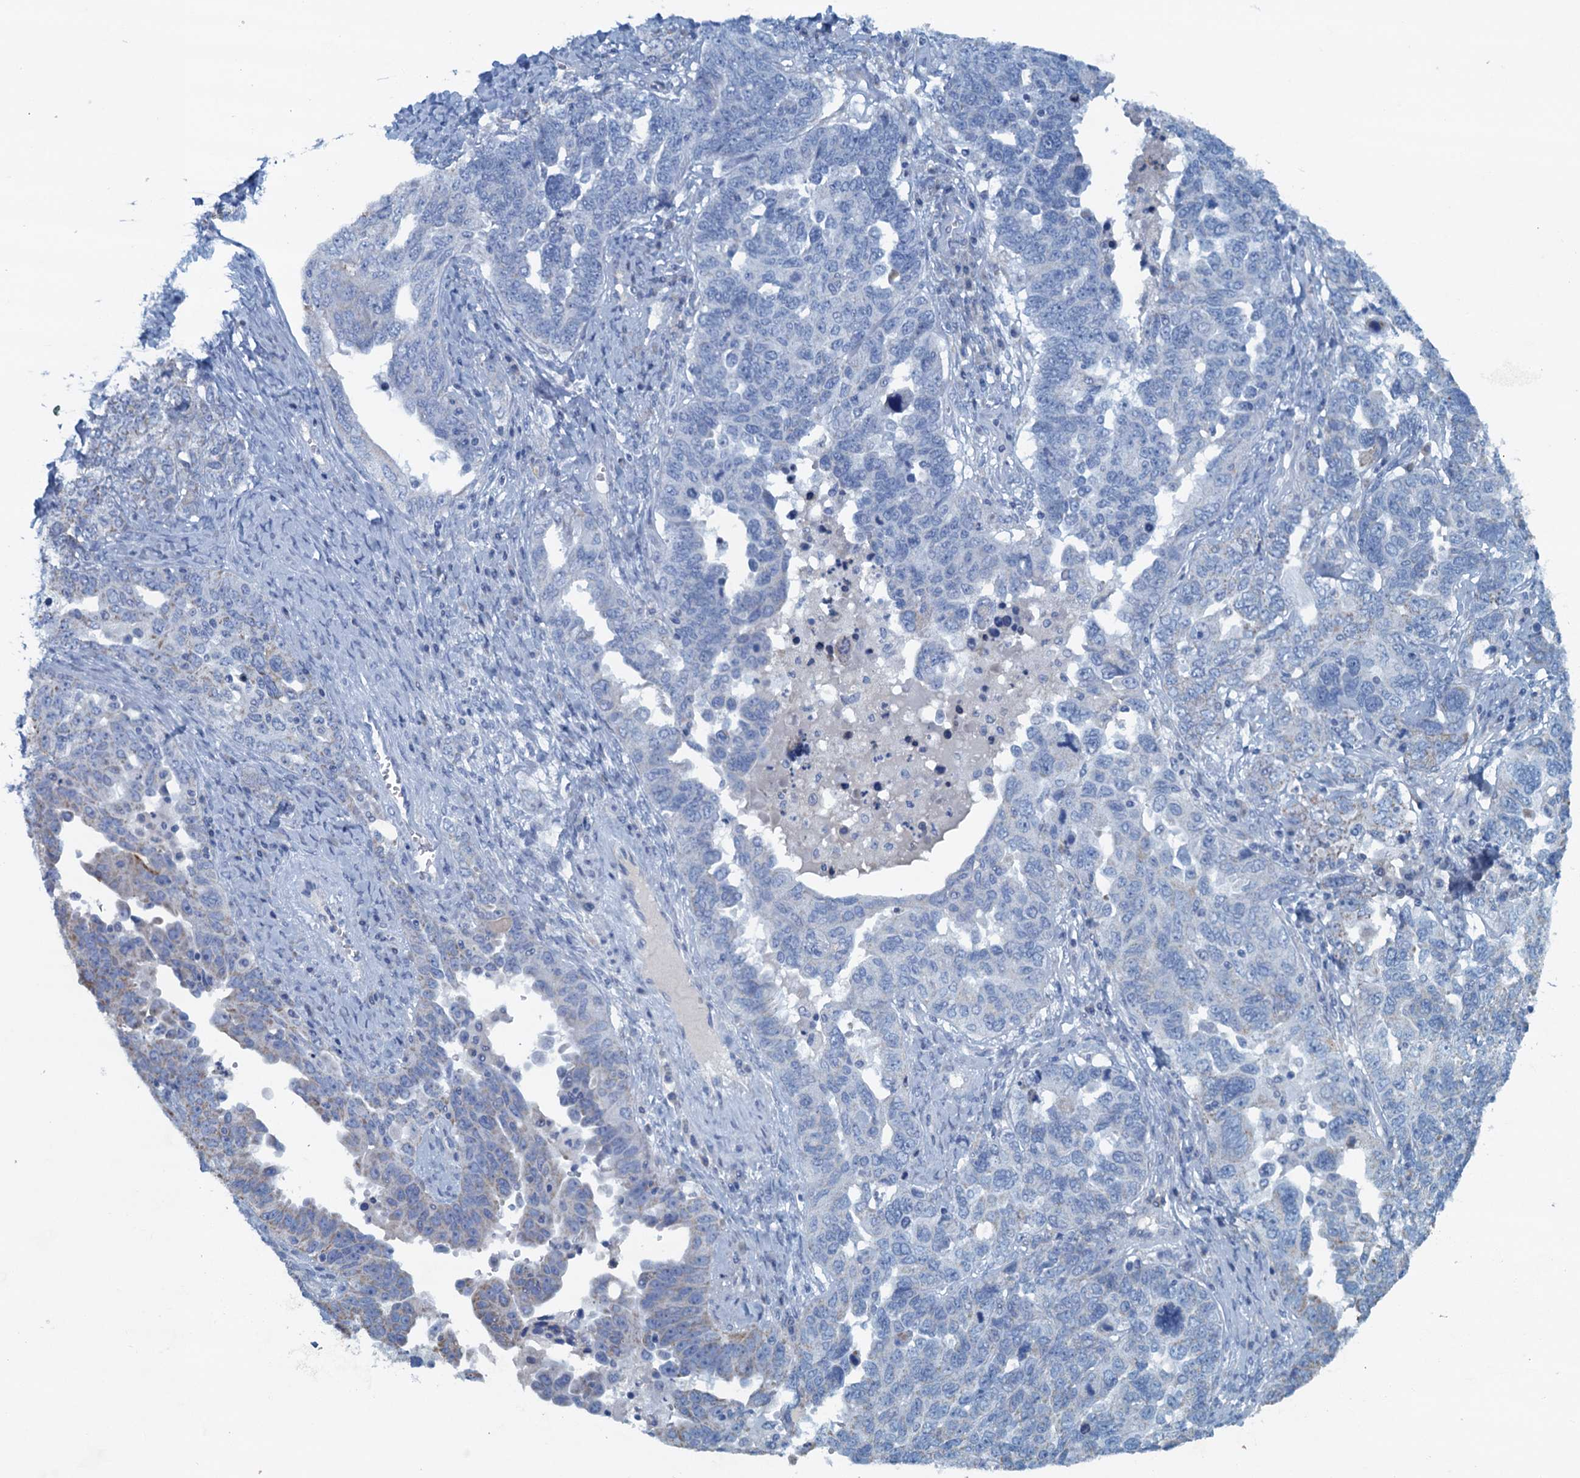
{"staining": {"intensity": "negative", "quantity": "none", "location": "none"}, "tissue": "ovarian cancer", "cell_type": "Tumor cells", "image_type": "cancer", "snomed": [{"axis": "morphology", "description": "Carcinoma, endometroid"}, {"axis": "topography", "description": "Ovary"}], "caption": "The immunohistochemistry (IHC) histopathology image has no significant positivity in tumor cells of endometroid carcinoma (ovarian) tissue.", "gene": "C10orf88", "patient": {"sex": "female", "age": 62}}